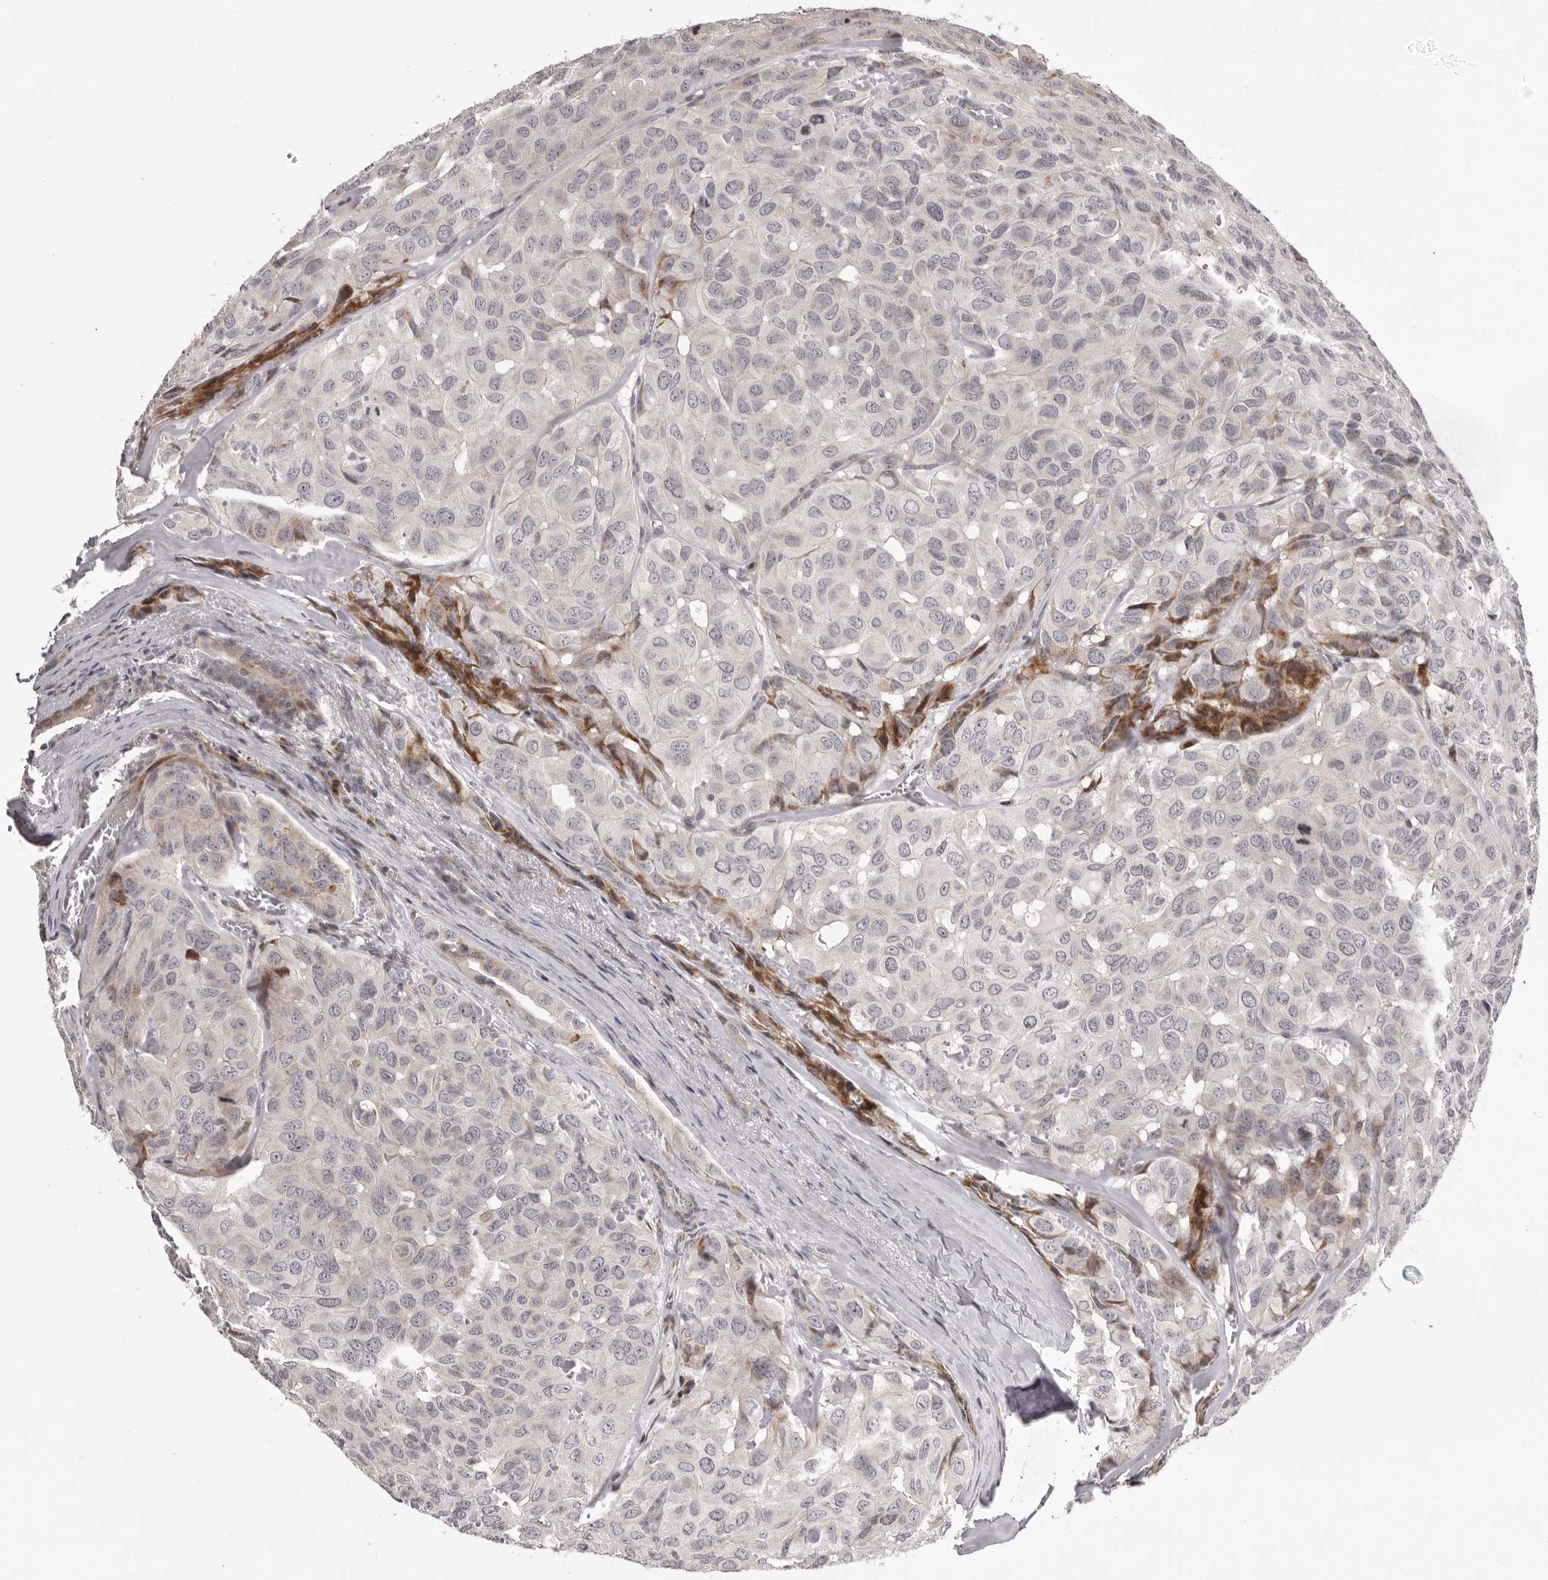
{"staining": {"intensity": "negative", "quantity": "none", "location": "none"}, "tissue": "head and neck cancer", "cell_type": "Tumor cells", "image_type": "cancer", "snomed": [{"axis": "morphology", "description": "Adenocarcinoma, NOS"}, {"axis": "topography", "description": "Salivary gland, NOS"}, {"axis": "topography", "description": "Head-Neck"}], "caption": "A histopathology image of head and neck cancer (adenocarcinoma) stained for a protein reveals no brown staining in tumor cells. (DAB IHC with hematoxylin counter stain).", "gene": "AZIN1", "patient": {"sex": "female", "age": 76}}